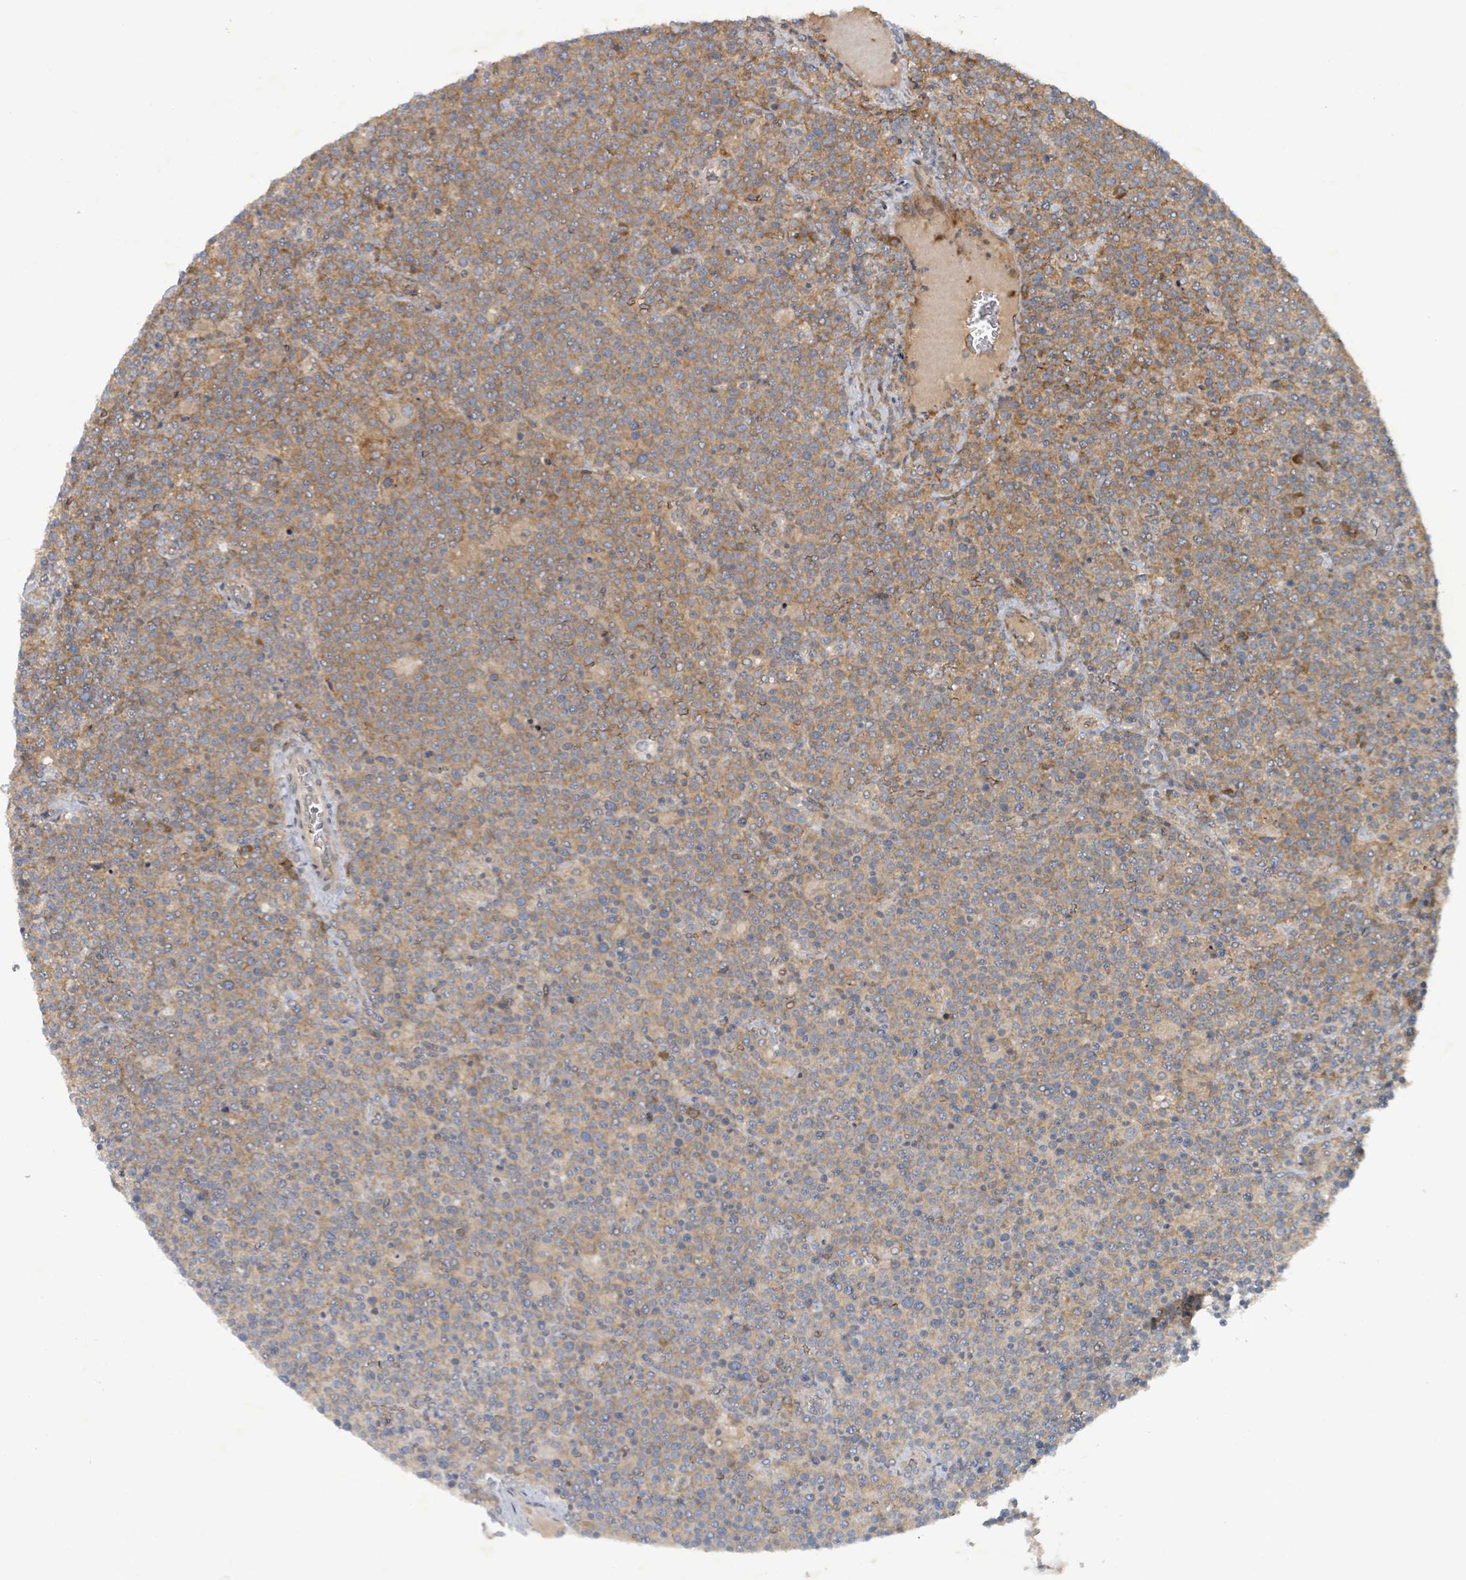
{"staining": {"intensity": "moderate", "quantity": ">75%", "location": "cytoplasmic/membranous"}, "tissue": "lymphoma", "cell_type": "Tumor cells", "image_type": "cancer", "snomed": [{"axis": "morphology", "description": "Malignant lymphoma, non-Hodgkin's type, High grade"}, {"axis": "topography", "description": "Lymph node"}], "caption": "DAB (3,3'-diaminobenzidine) immunohistochemical staining of high-grade malignant lymphoma, non-Hodgkin's type reveals moderate cytoplasmic/membranous protein expression in about >75% of tumor cells. (Brightfield microscopy of DAB IHC at high magnification).", "gene": "OR51E1", "patient": {"sex": "male", "age": 61}}